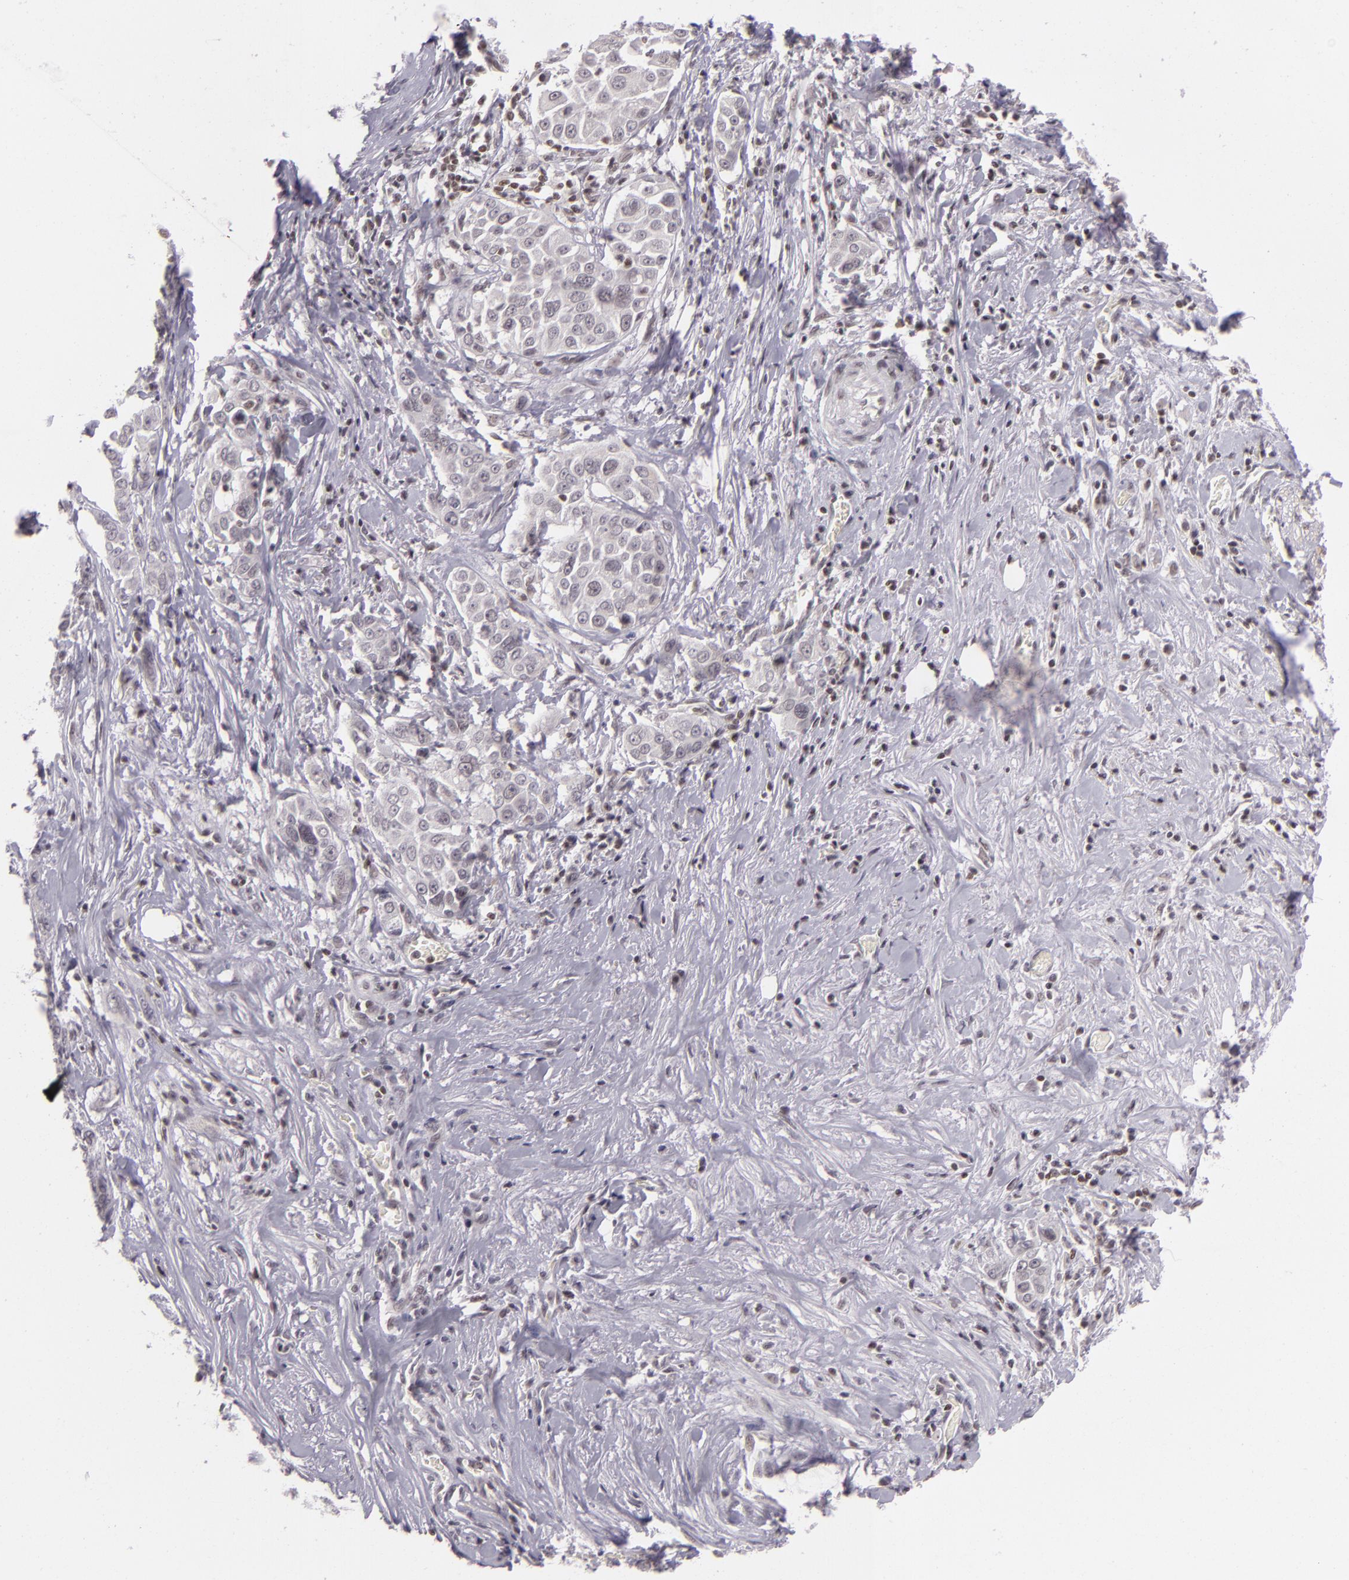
{"staining": {"intensity": "negative", "quantity": "none", "location": "none"}, "tissue": "pancreatic cancer", "cell_type": "Tumor cells", "image_type": "cancer", "snomed": [{"axis": "morphology", "description": "Adenocarcinoma, NOS"}, {"axis": "topography", "description": "Pancreas"}], "caption": "Tumor cells show no significant protein staining in pancreatic adenocarcinoma. Nuclei are stained in blue.", "gene": "ZFX", "patient": {"sex": "female", "age": 52}}